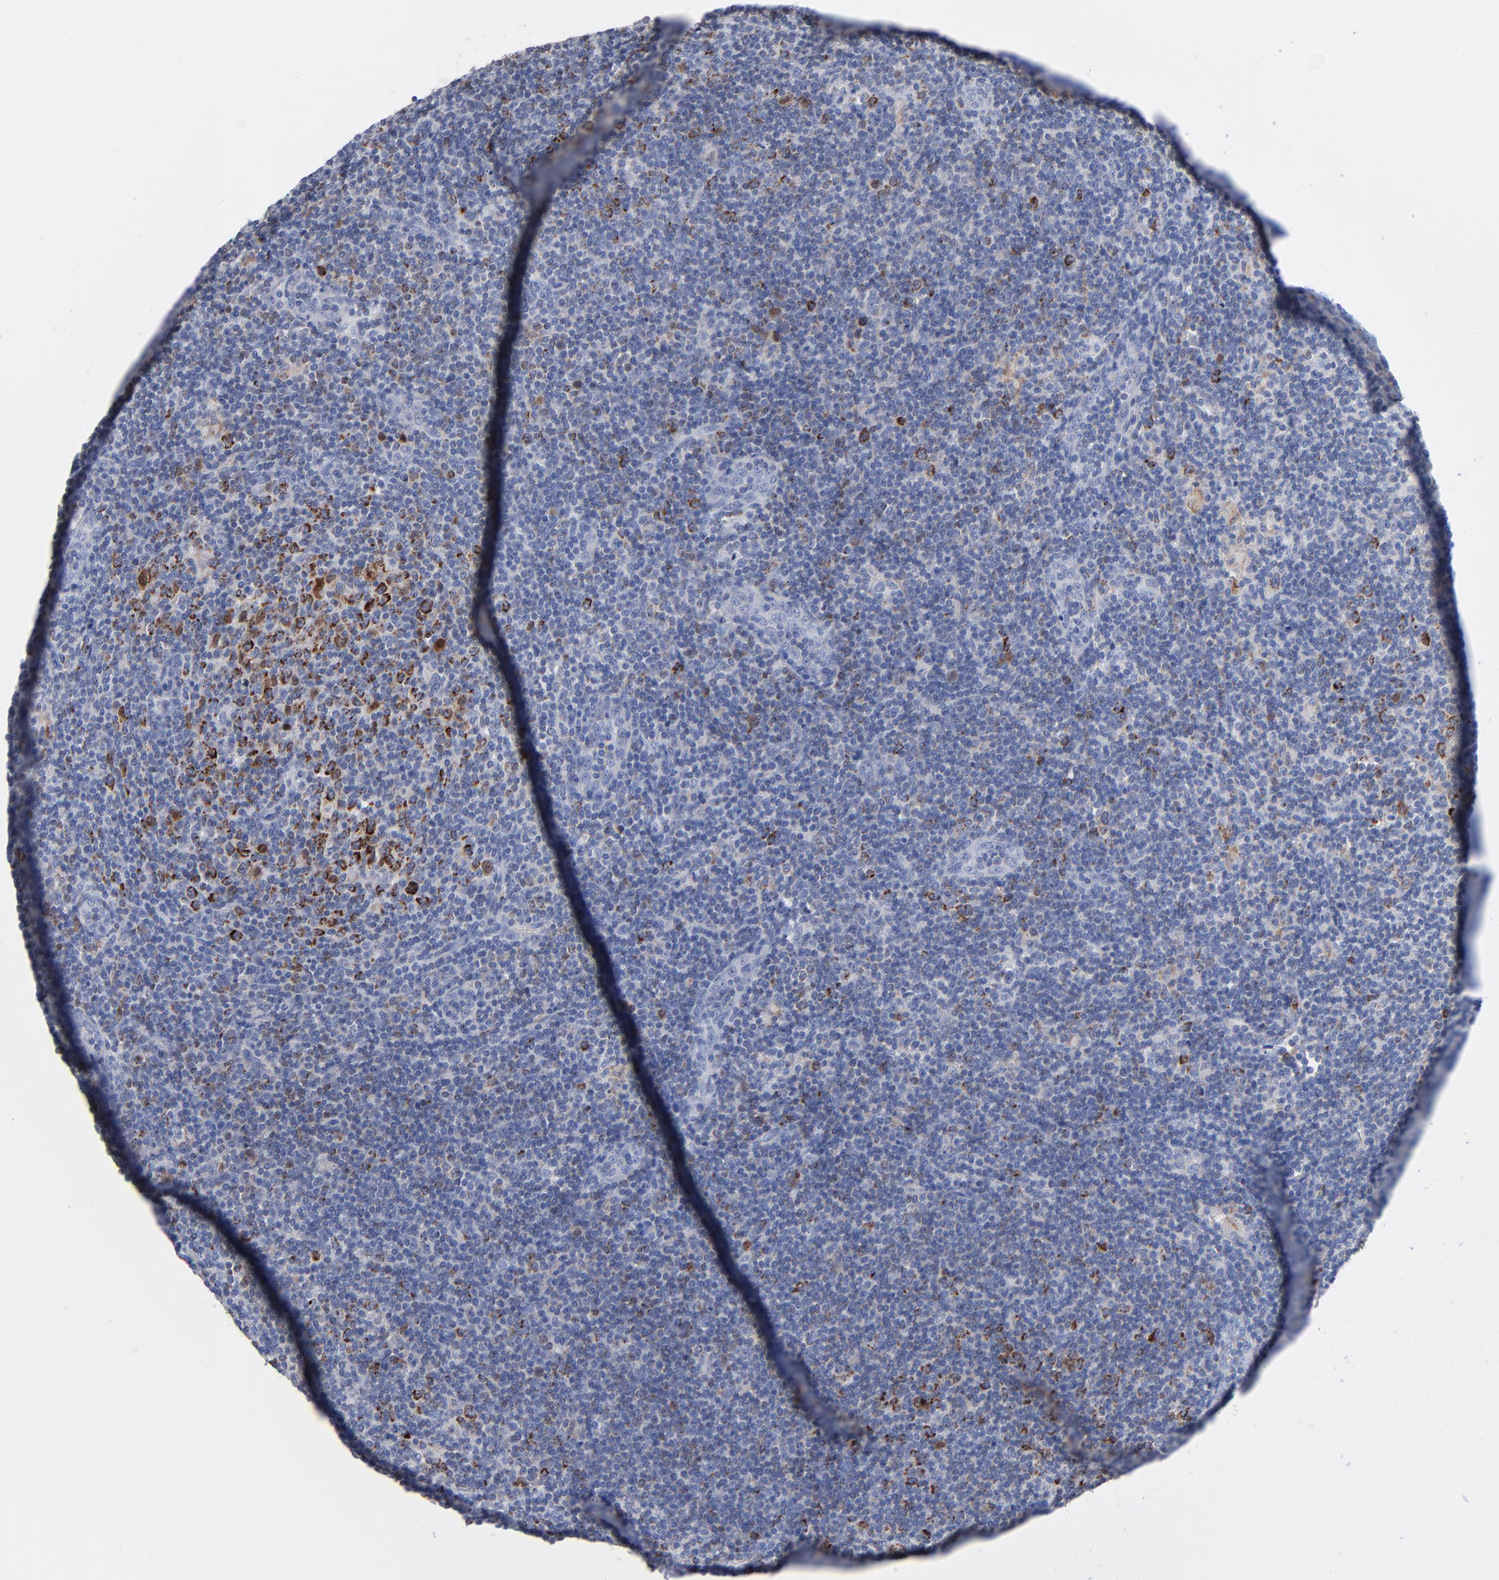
{"staining": {"intensity": "moderate", "quantity": "25%-75%", "location": "cytoplasmic/membranous"}, "tissue": "lymphoma", "cell_type": "Tumor cells", "image_type": "cancer", "snomed": [{"axis": "morphology", "description": "Malignant lymphoma, non-Hodgkin's type, Low grade"}, {"axis": "topography", "description": "Lymph node"}], "caption": "Protein expression by immunohistochemistry (IHC) displays moderate cytoplasmic/membranous staining in approximately 25%-75% of tumor cells in lymphoma.", "gene": "CHCHD10", "patient": {"sex": "male", "age": 70}}